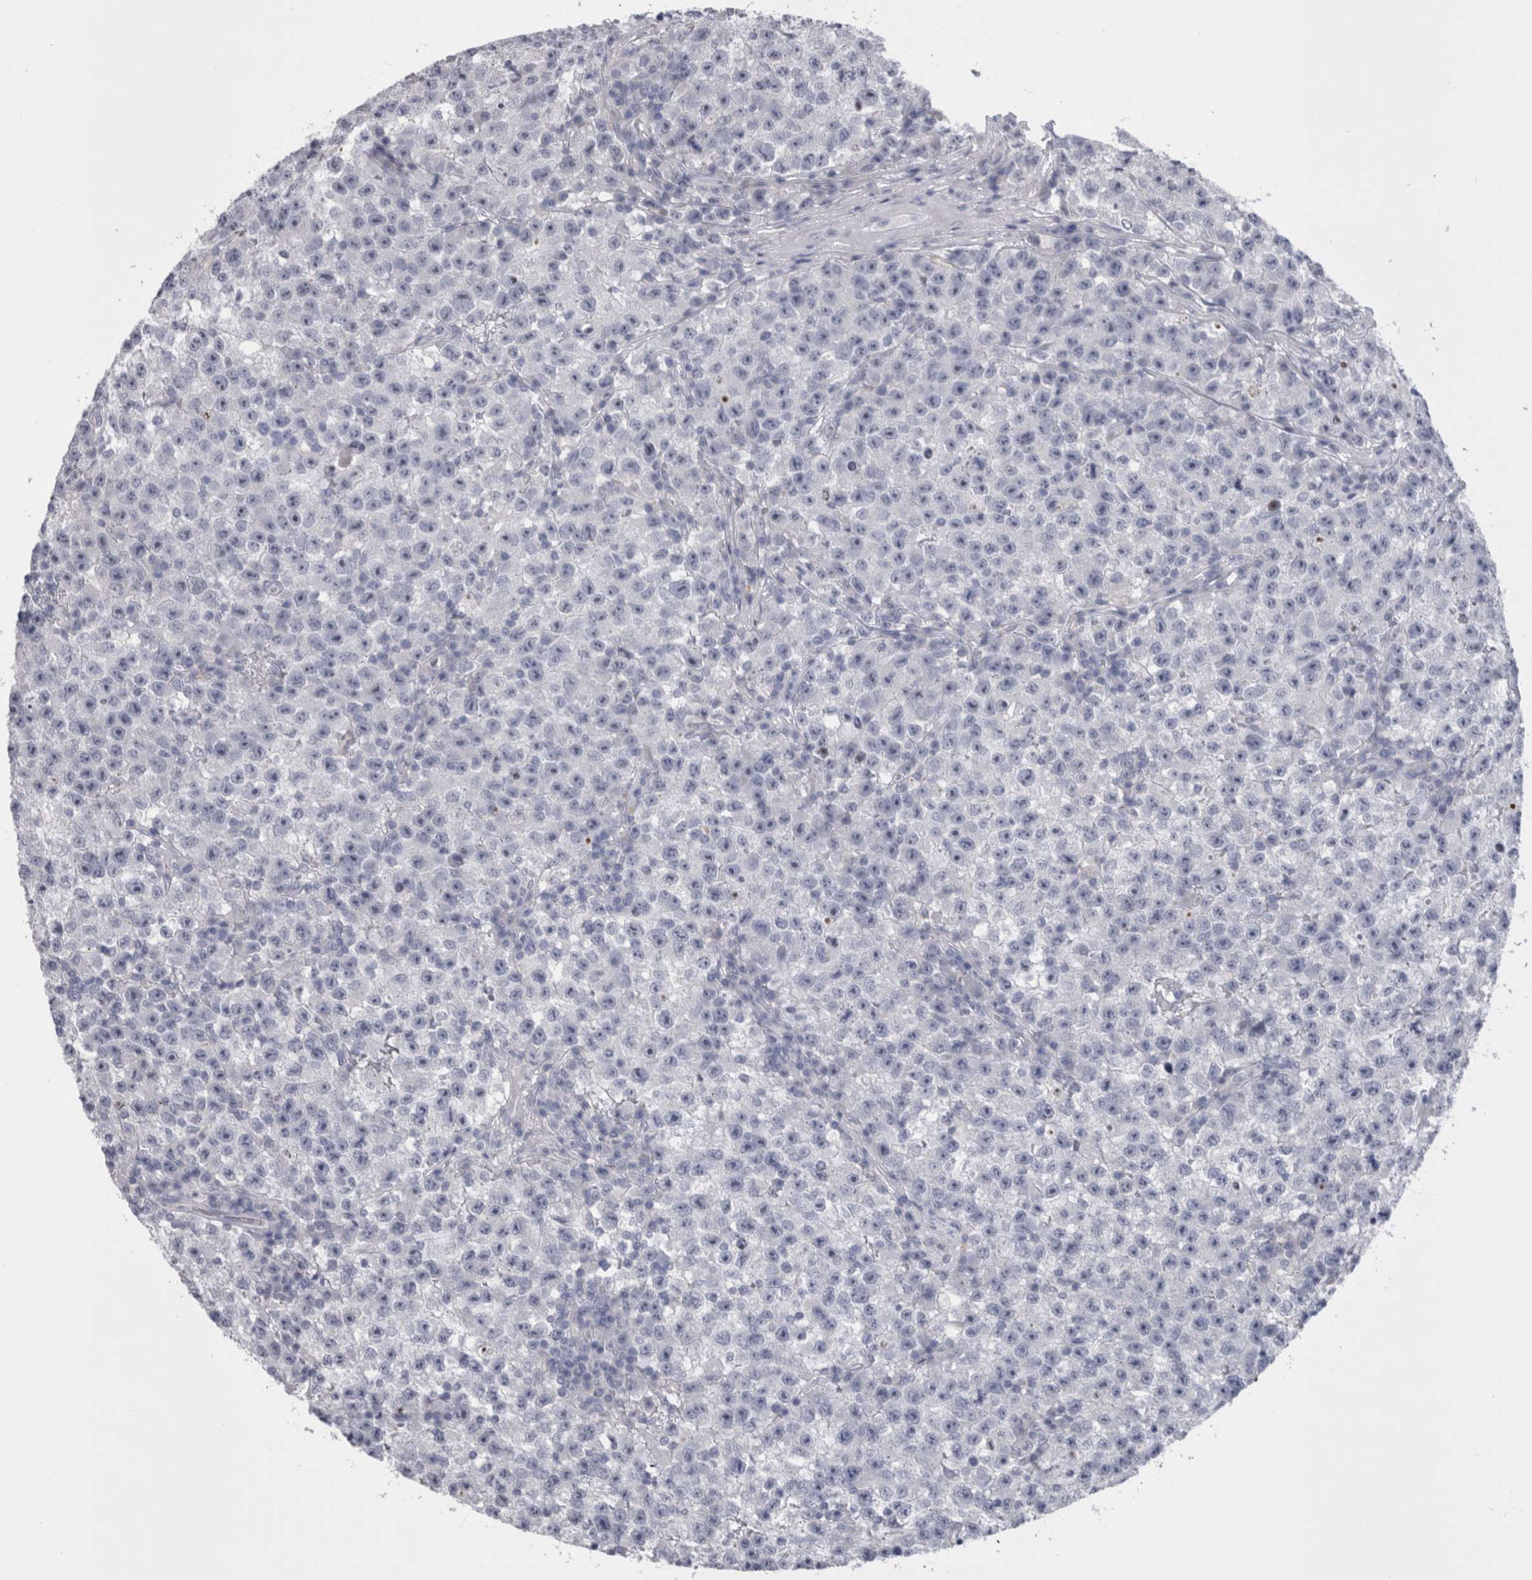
{"staining": {"intensity": "negative", "quantity": "none", "location": "none"}, "tissue": "testis cancer", "cell_type": "Tumor cells", "image_type": "cancer", "snomed": [{"axis": "morphology", "description": "Seminoma, NOS"}, {"axis": "topography", "description": "Testis"}], "caption": "Protein analysis of testis cancer (seminoma) shows no significant expression in tumor cells.", "gene": "PWP2", "patient": {"sex": "male", "age": 22}}